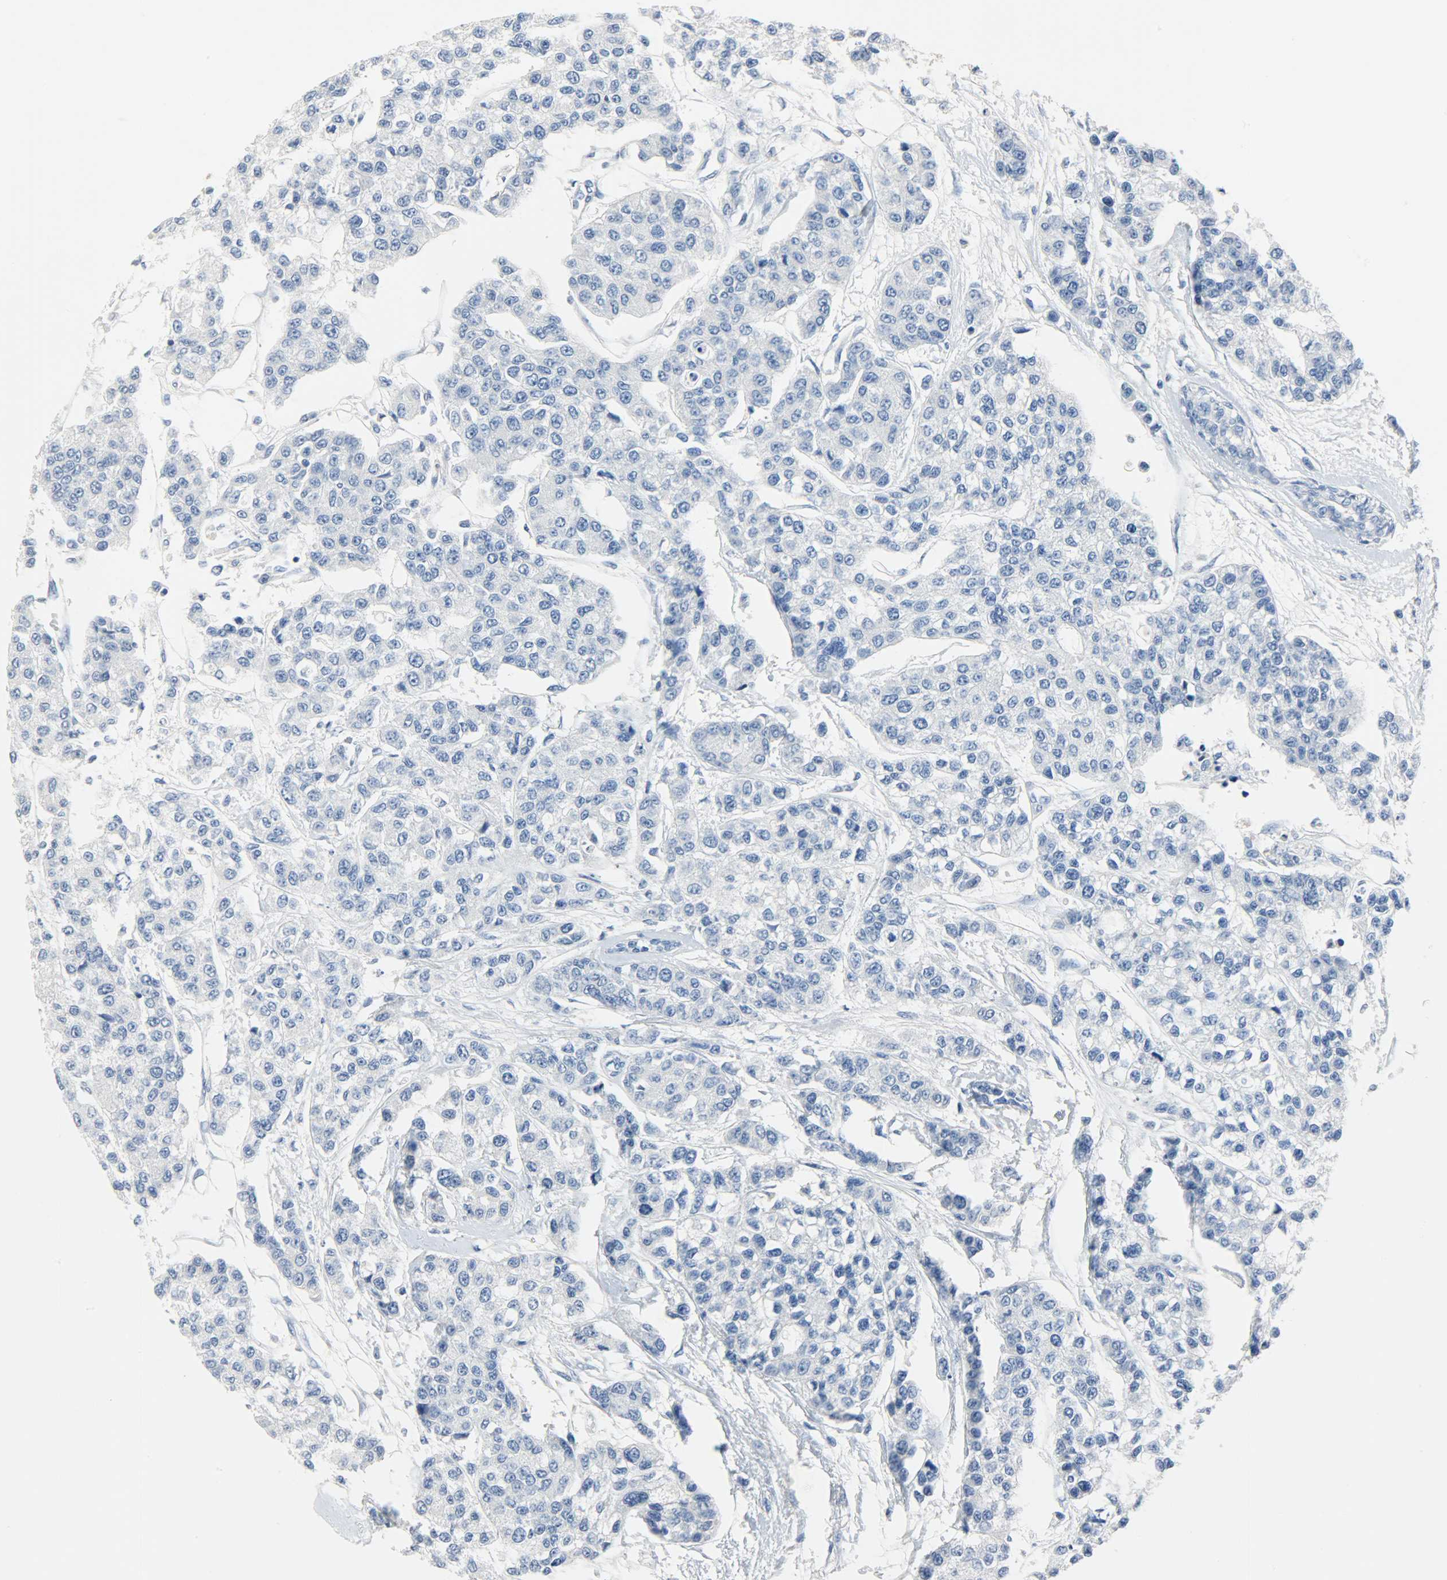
{"staining": {"intensity": "negative", "quantity": "none", "location": "none"}, "tissue": "breast cancer", "cell_type": "Tumor cells", "image_type": "cancer", "snomed": [{"axis": "morphology", "description": "Duct carcinoma"}, {"axis": "topography", "description": "Breast"}], "caption": "Tumor cells show no significant protein positivity in breast intraductal carcinoma. The staining was performed using DAB (3,3'-diaminobenzidine) to visualize the protein expression in brown, while the nuclei were stained in blue with hematoxylin (Magnification: 20x).", "gene": "CRP", "patient": {"sex": "female", "age": 51}}